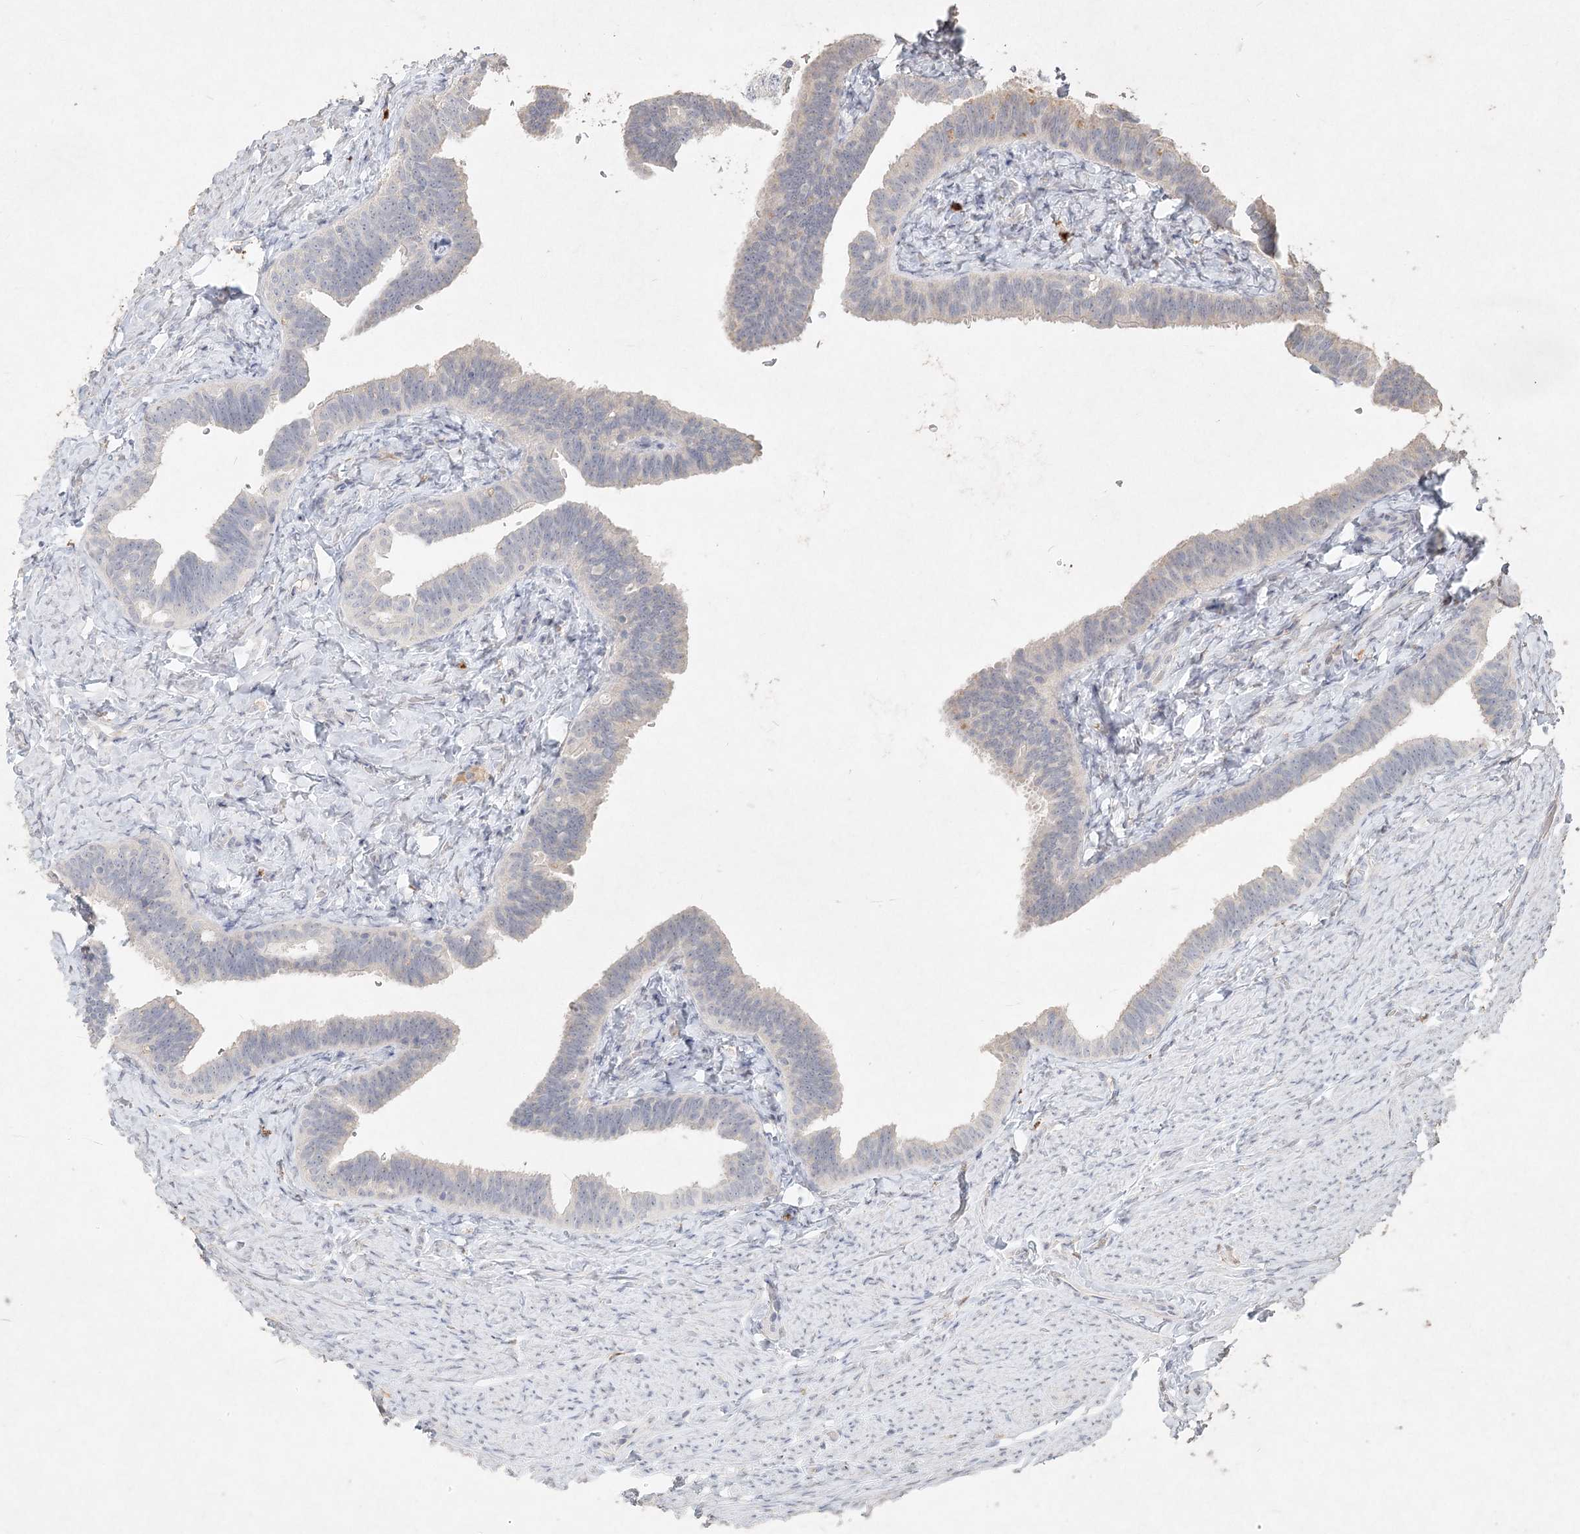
{"staining": {"intensity": "negative", "quantity": "none", "location": "none"}, "tissue": "fallopian tube", "cell_type": "Glandular cells", "image_type": "normal", "snomed": [{"axis": "morphology", "description": "Normal tissue, NOS"}, {"axis": "topography", "description": "Fallopian tube"}], "caption": "Glandular cells show no significant protein positivity in unremarkable fallopian tube. Nuclei are stained in blue.", "gene": "ARSI", "patient": {"sex": "female", "age": 39}}